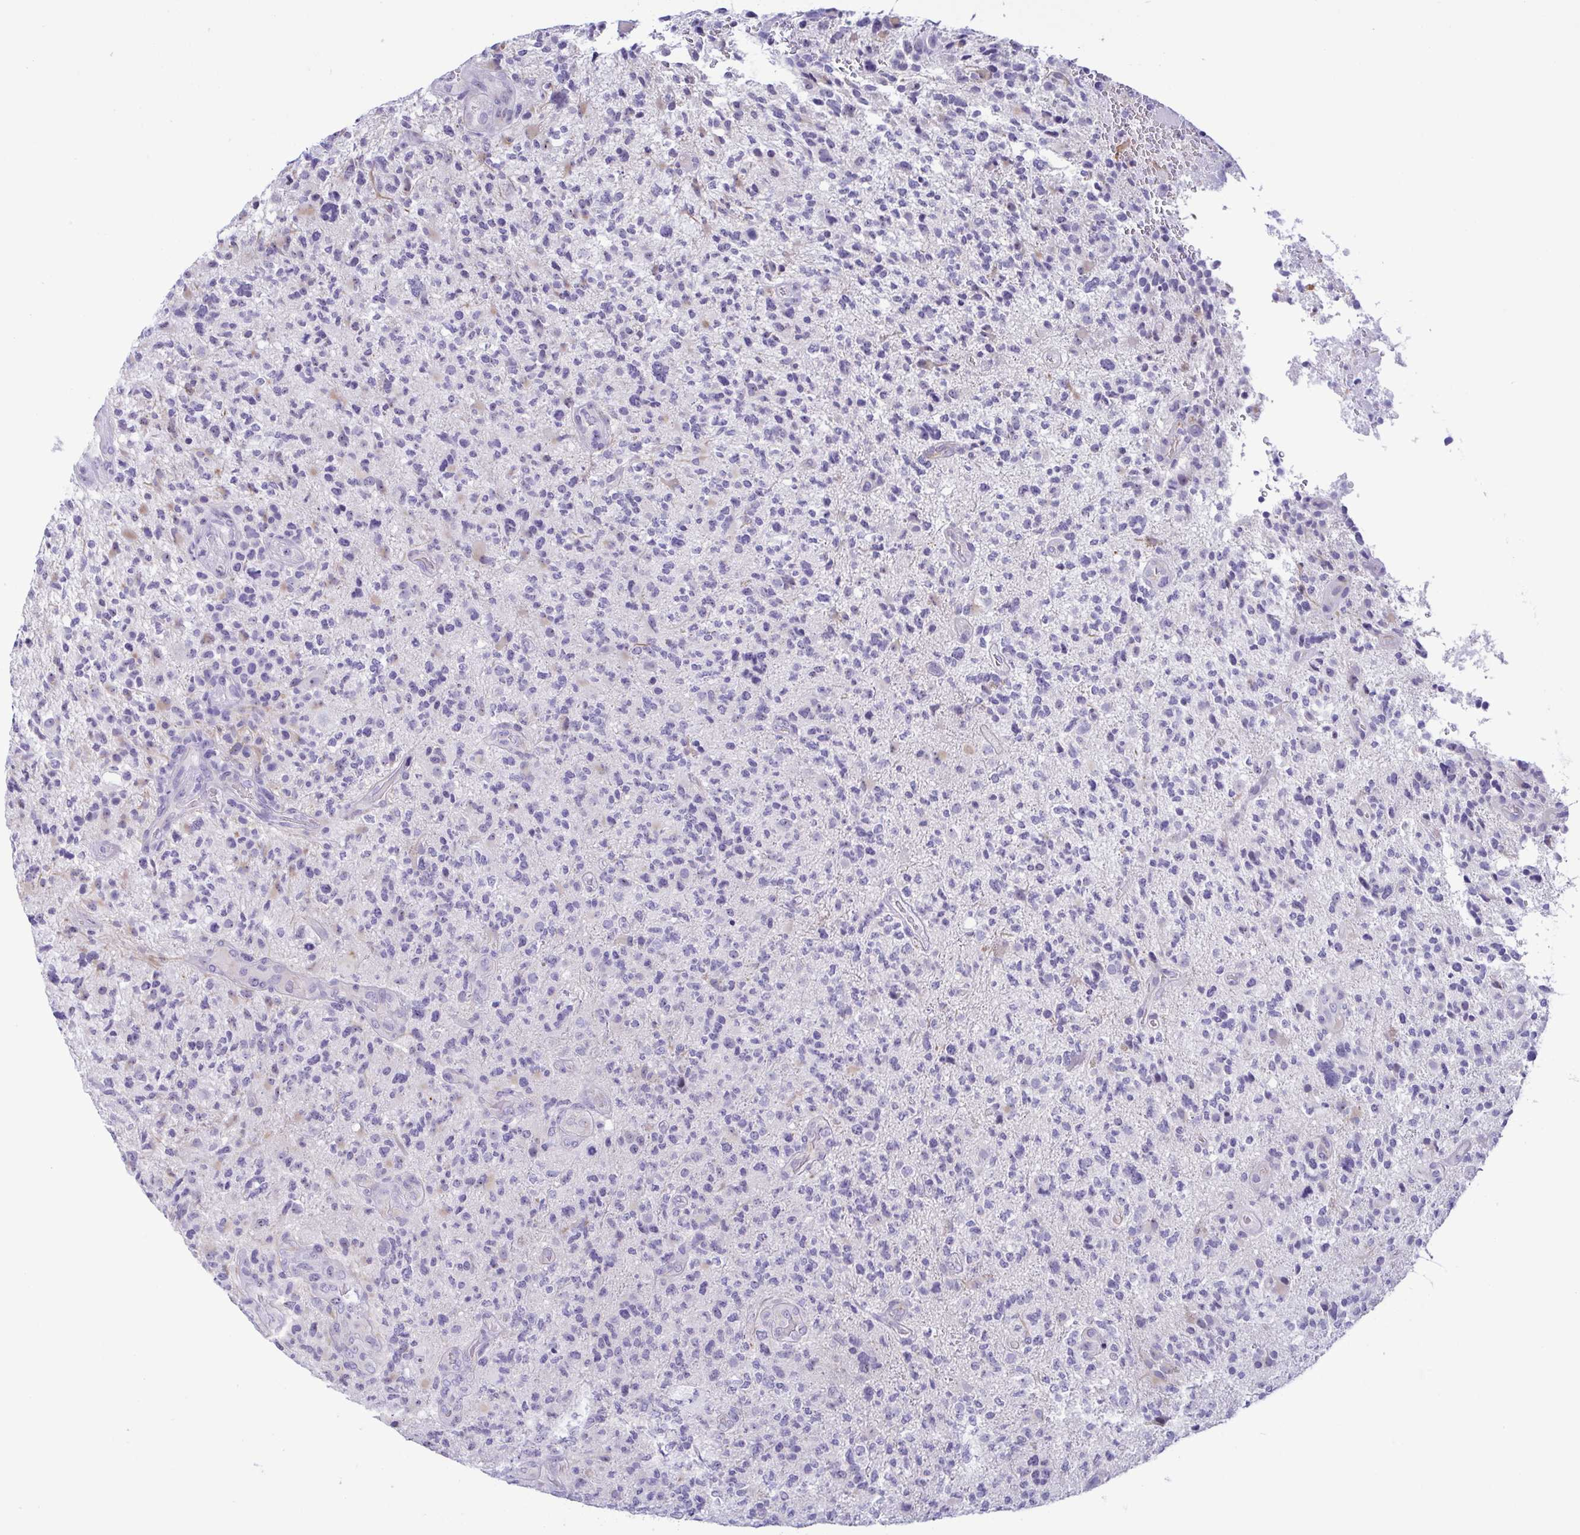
{"staining": {"intensity": "negative", "quantity": "none", "location": "none"}, "tissue": "glioma", "cell_type": "Tumor cells", "image_type": "cancer", "snomed": [{"axis": "morphology", "description": "Glioma, malignant, High grade"}, {"axis": "topography", "description": "Brain"}], "caption": "Immunohistochemistry photomicrograph of human malignant high-grade glioma stained for a protein (brown), which shows no expression in tumor cells.", "gene": "MYL7", "patient": {"sex": "female", "age": 71}}